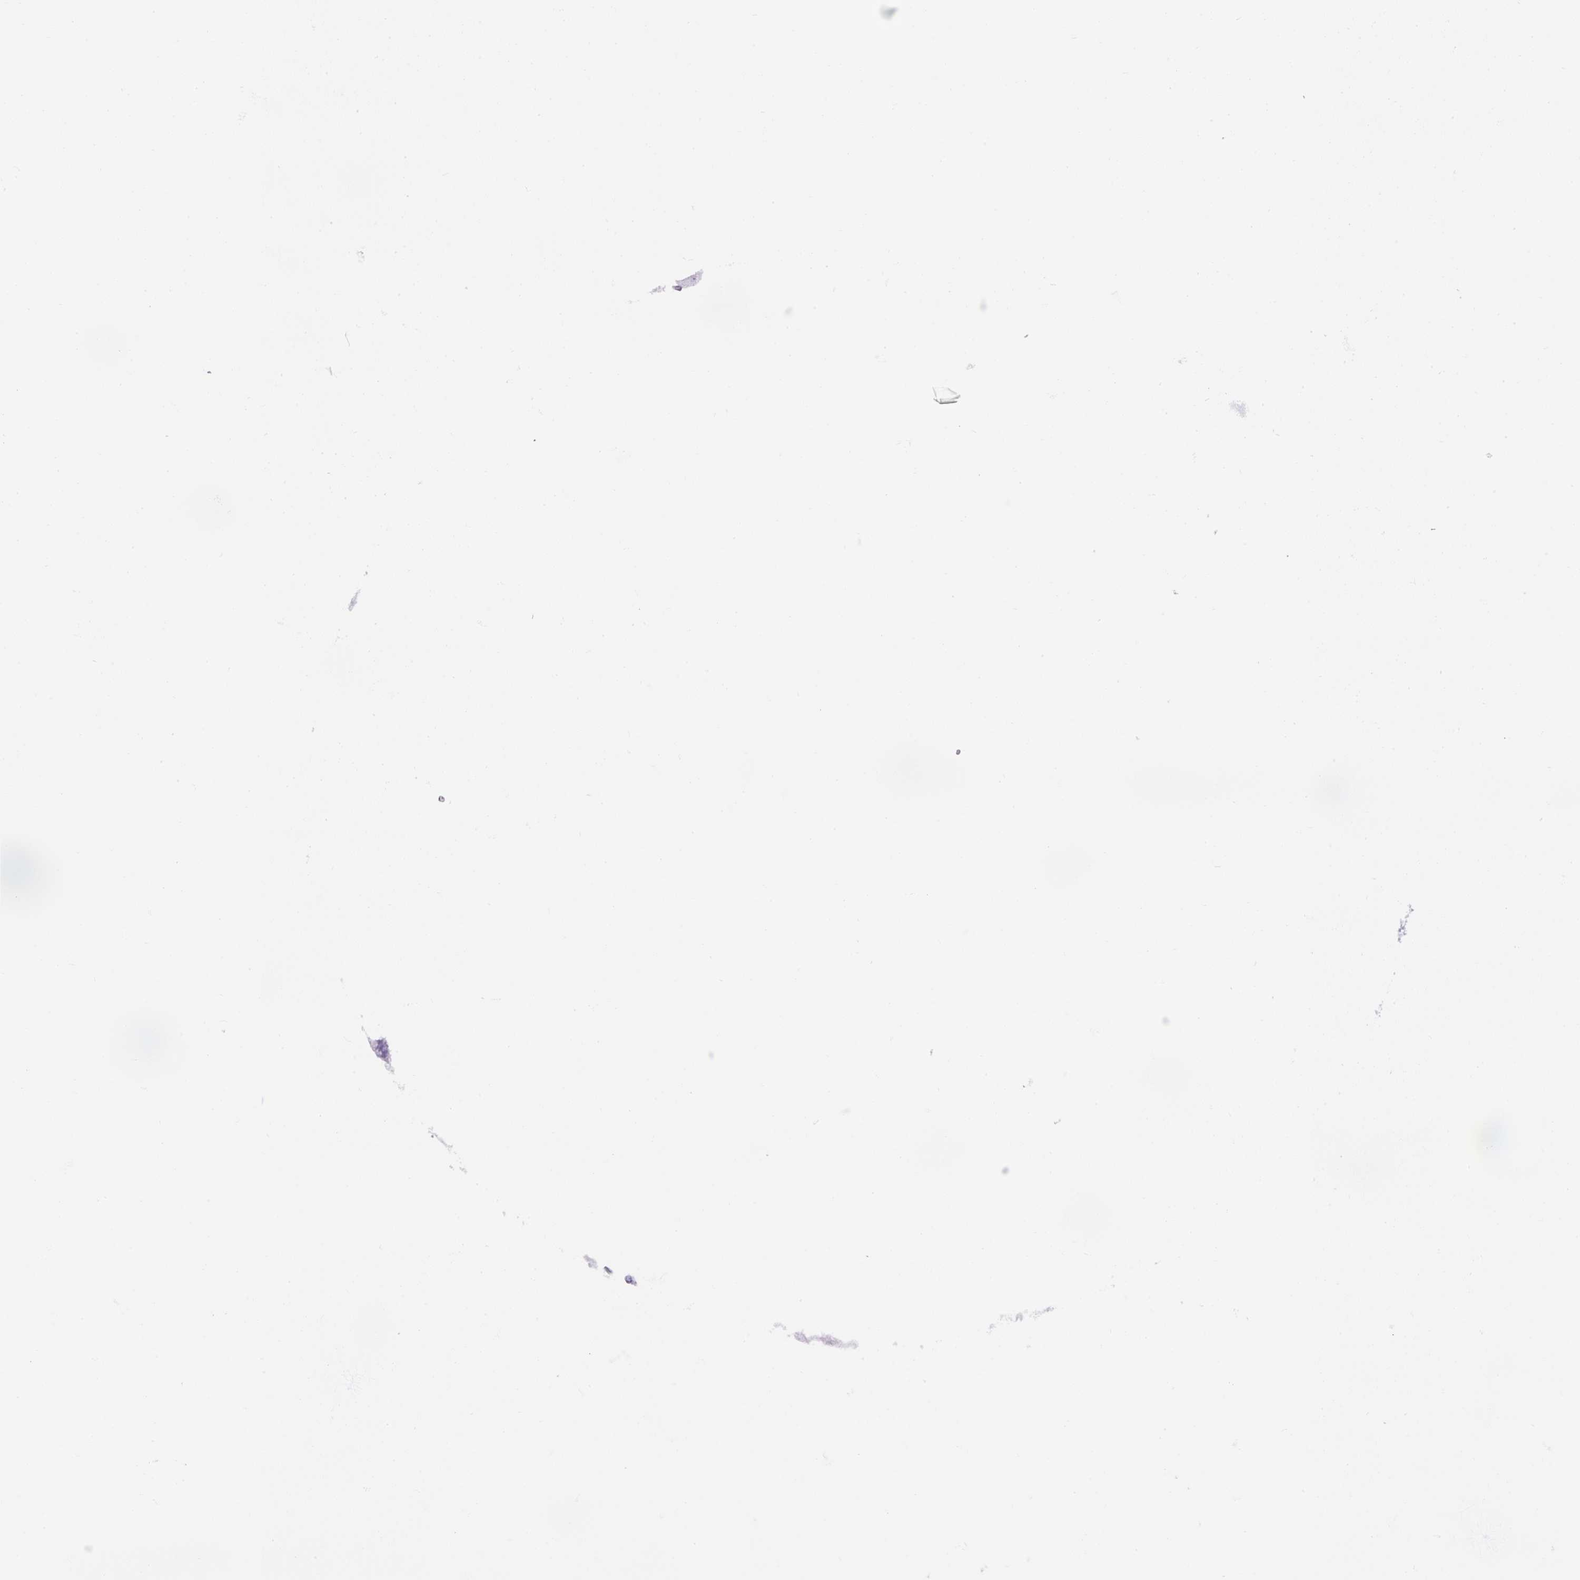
{"staining": {"intensity": "negative", "quantity": "none", "location": "none"}, "tissue": "lung cancer", "cell_type": "Tumor cells", "image_type": "cancer", "snomed": [{"axis": "morphology", "description": "Adenocarcinoma, NOS"}, {"axis": "topography", "description": "Lung"}], "caption": "Immunohistochemical staining of lung cancer (adenocarcinoma) shows no significant expression in tumor cells. (DAB (3,3'-diaminobenzidine) IHC visualized using brightfield microscopy, high magnification).", "gene": "PF4V1", "patient": {"sex": "female", "age": 54}}